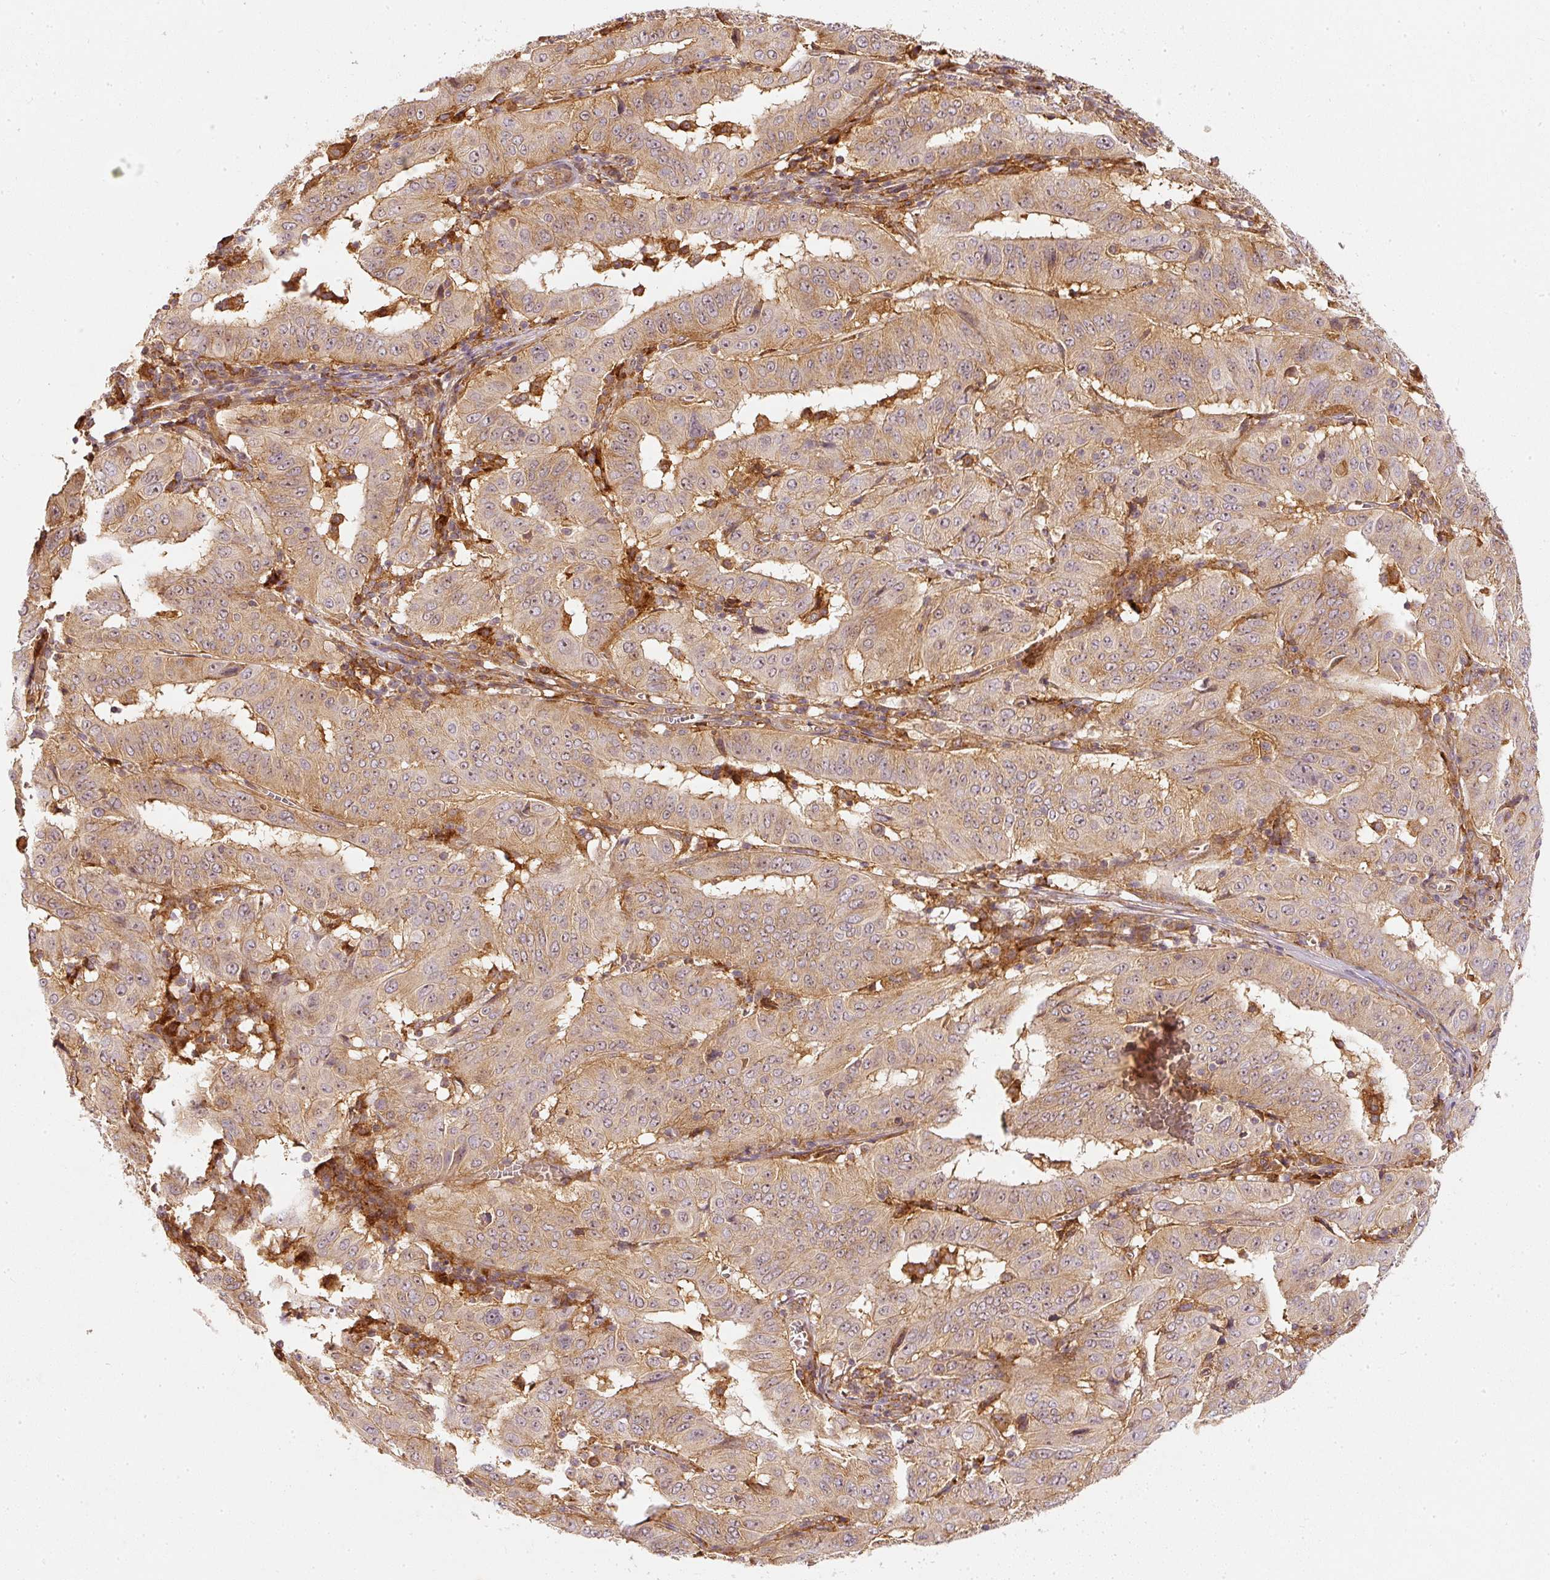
{"staining": {"intensity": "moderate", "quantity": "25%-75%", "location": "cytoplasmic/membranous"}, "tissue": "pancreatic cancer", "cell_type": "Tumor cells", "image_type": "cancer", "snomed": [{"axis": "morphology", "description": "Adenocarcinoma, NOS"}, {"axis": "topography", "description": "Pancreas"}], "caption": "Immunohistochemical staining of human pancreatic cancer (adenocarcinoma) displays moderate cytoplasmic/membranous protein positivity in about 25%-75% of tumor cells.", "gene": "ZNF580", "patient": {"sex": "male", "age": 63}}